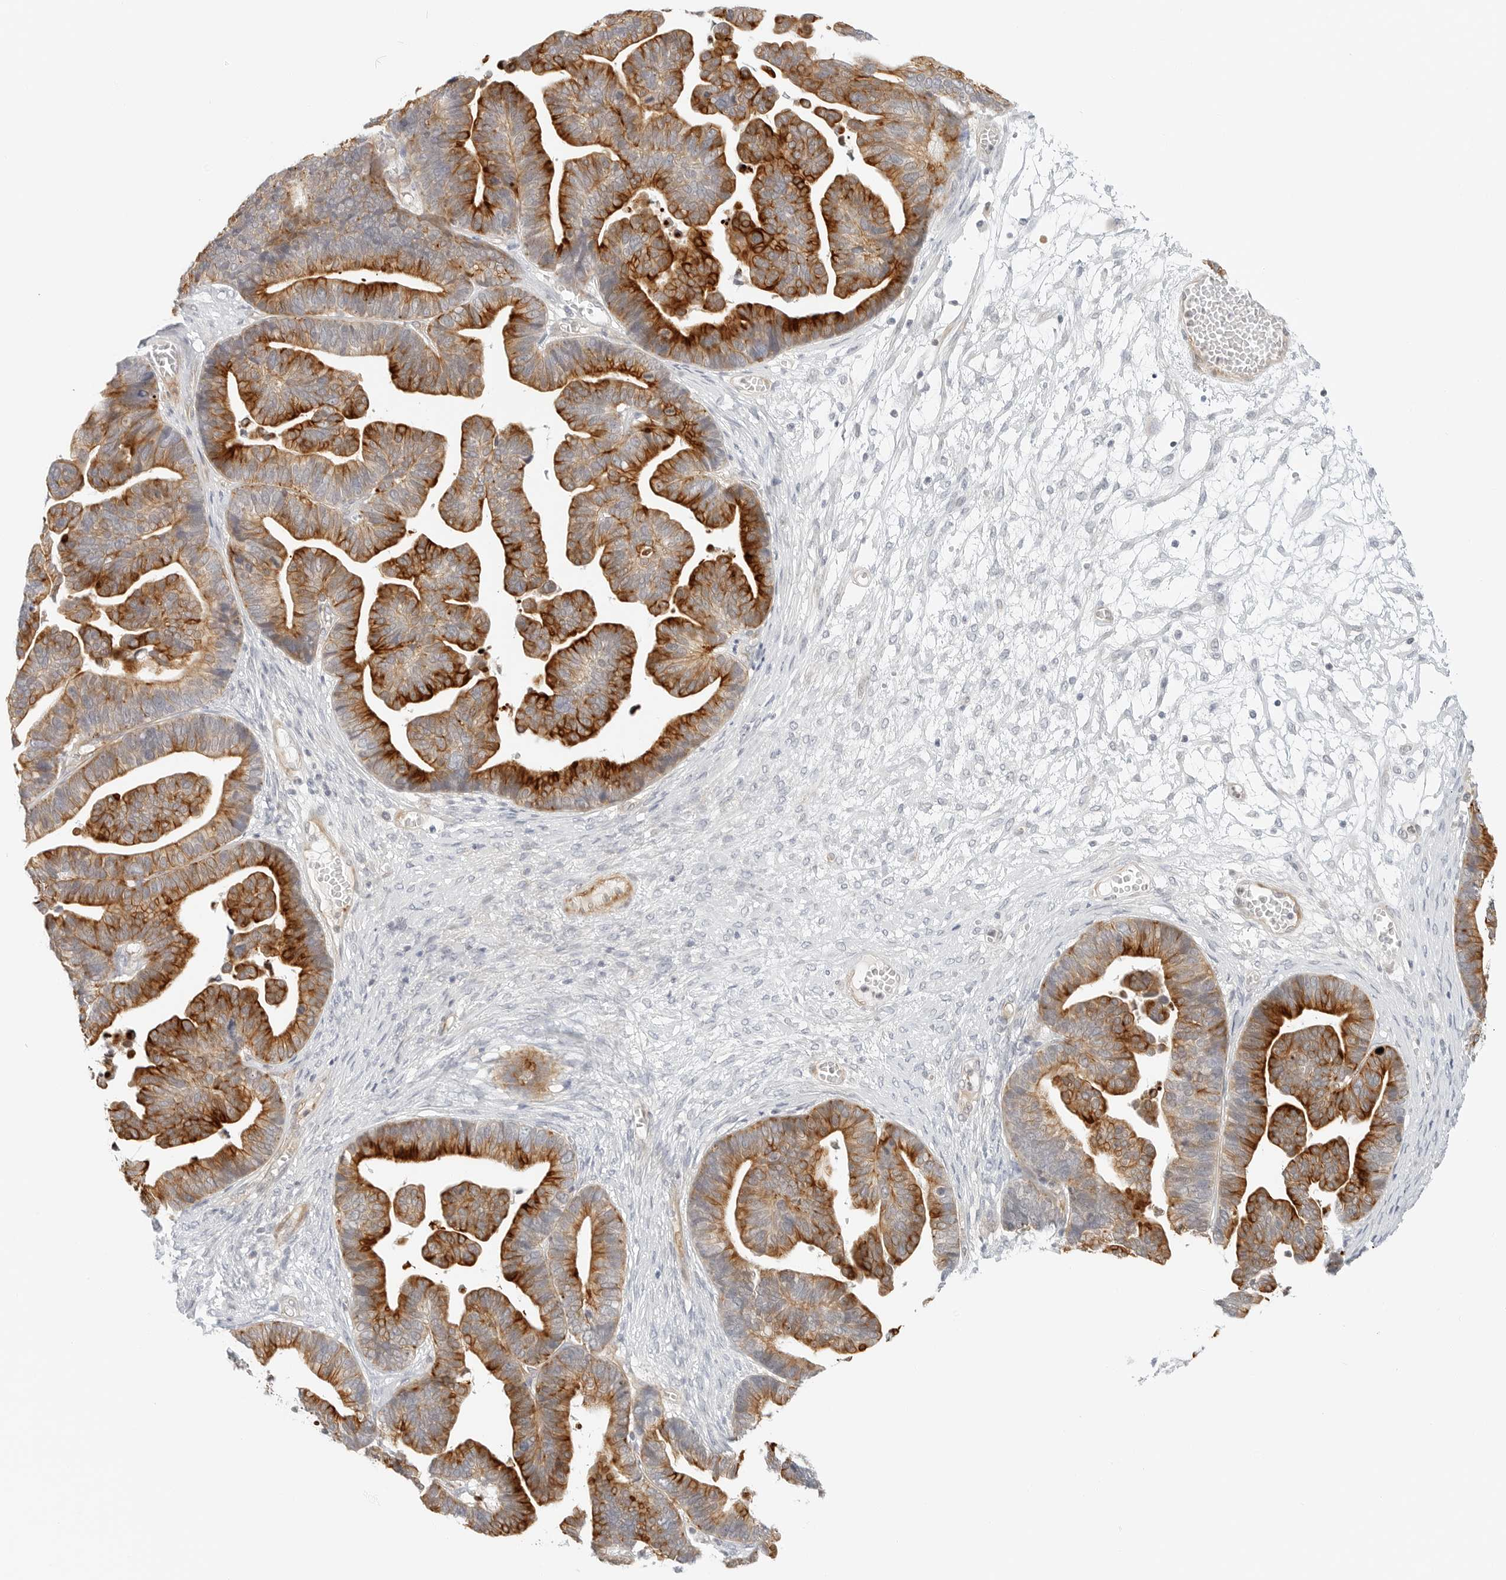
{"staining": {"intensity": "strong", "quantity": ">75%", "location": "cytoplasmic/membranous"}, "tissue": "ovarian cancer", "cell_type": "Tumor cells", "image_type": "cancer", "snomed": [{"axis": "morphology", "description": "Cystadenocarcinoma, serous, NOS"}, {"axis": "topography", "description": "Ovary"}], "caption": "Brown immunohistochemical staining in human ovarian cancer demonstrates strong cytoplasmic/membranous expression in about >75% of tumor cells.", "gene": "IQCC", "patient": {"sex": "female", "age": 56}}